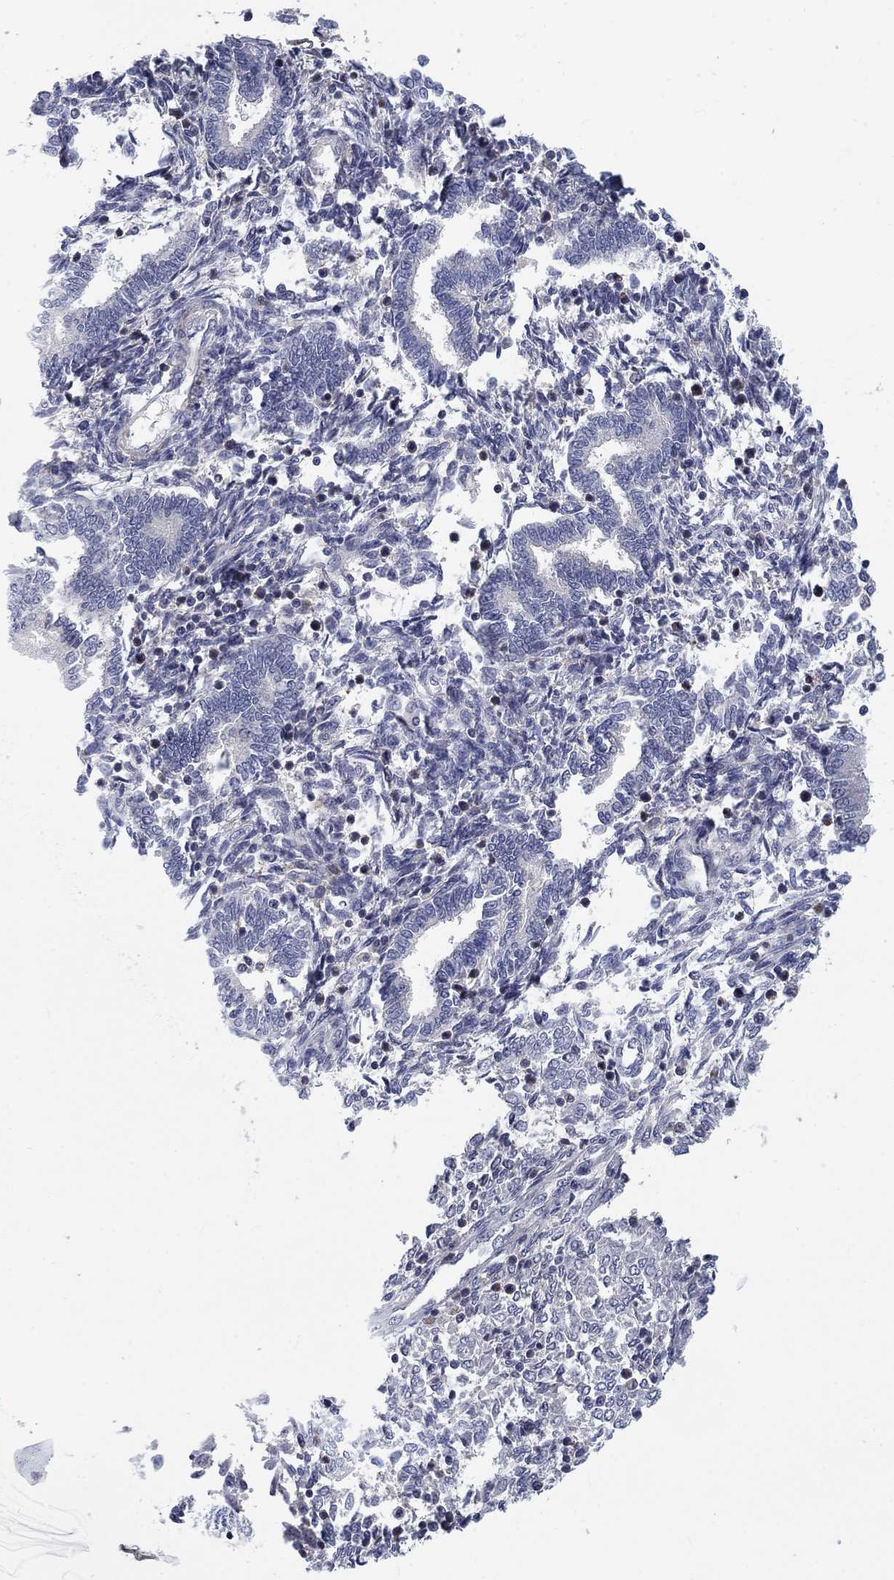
{"staining": {"intensity": "negative", "quantity": "none", "location": "none"}, "tissue": "endometrium", "cell_type": "Cells in endometrial stroma", "image_type": "normal", "snomed": [{"axis": "morphology", "description": "Normal tissue, NOS"}, {"axis": "topography", "description": "Endometrium"}], "caption": "A high-resolution micrograph shows IHC staining of benign endometrium, which demonstrates no significant staining in cells in endometrial stroma.", "gene": "KIF15", "patient": {"sex": "female", "age": 42}}